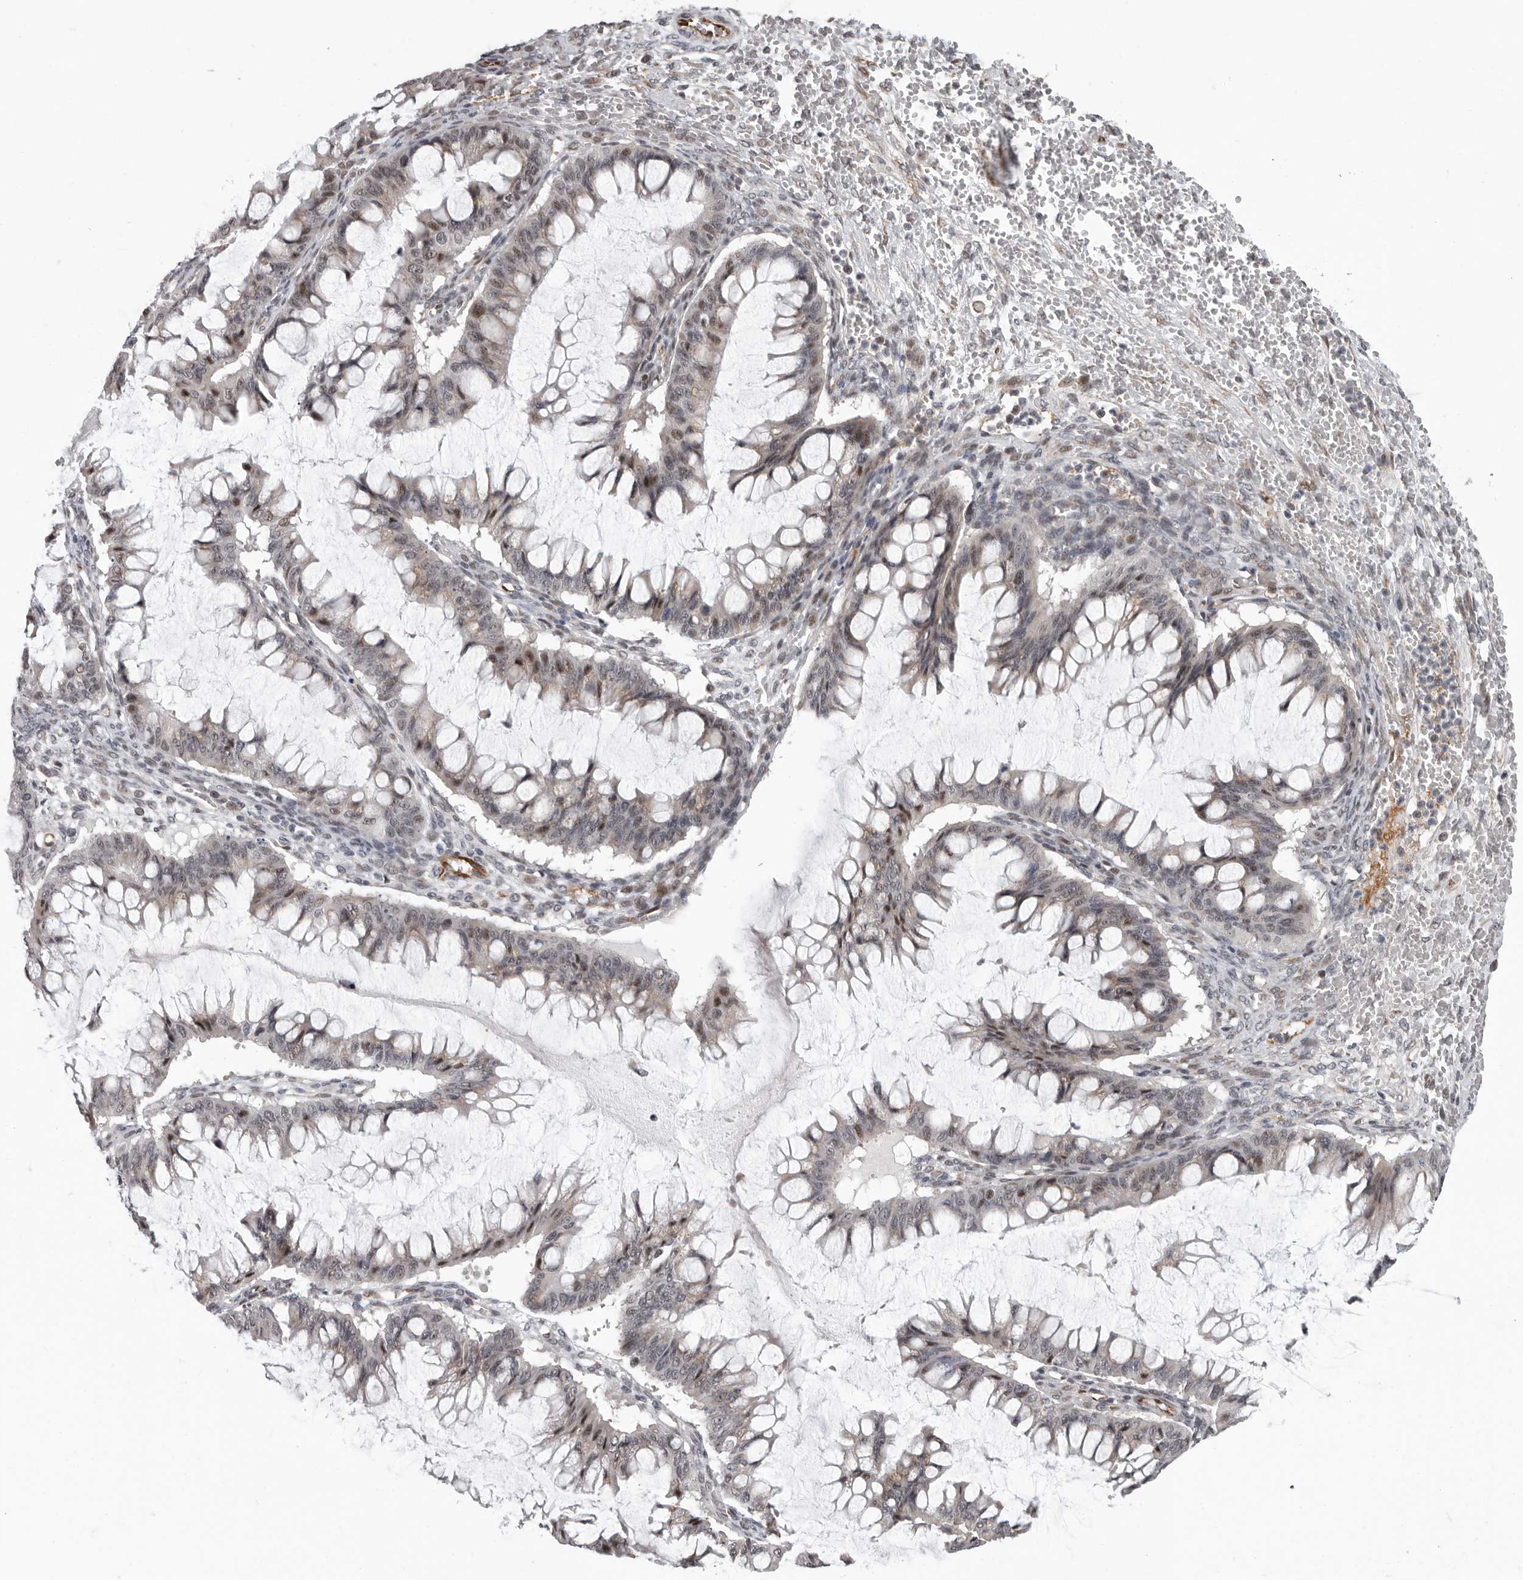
{"staining": {"intensity": "weak", "quantity": "25%-75%", "location": "nuclear"}, "tissue": "ovarian cancer", "cell_type": "Tumor cells", "image_type": "cancer", "snomed": [{"axis": "morphology", "description": "Cystadenocarcinoma, mucinous, NOS"}, {"axis": "topography", "description": "Ovary"}], "caption": "Protein analysis of mucinous cystadenocarcinoma (ovarian) tissue reveals weak nuclear expression in approximately 25%-75% of tumor cells.", "gene": "RALGPS2", "patient": {"sex": "female", "age": 73}}